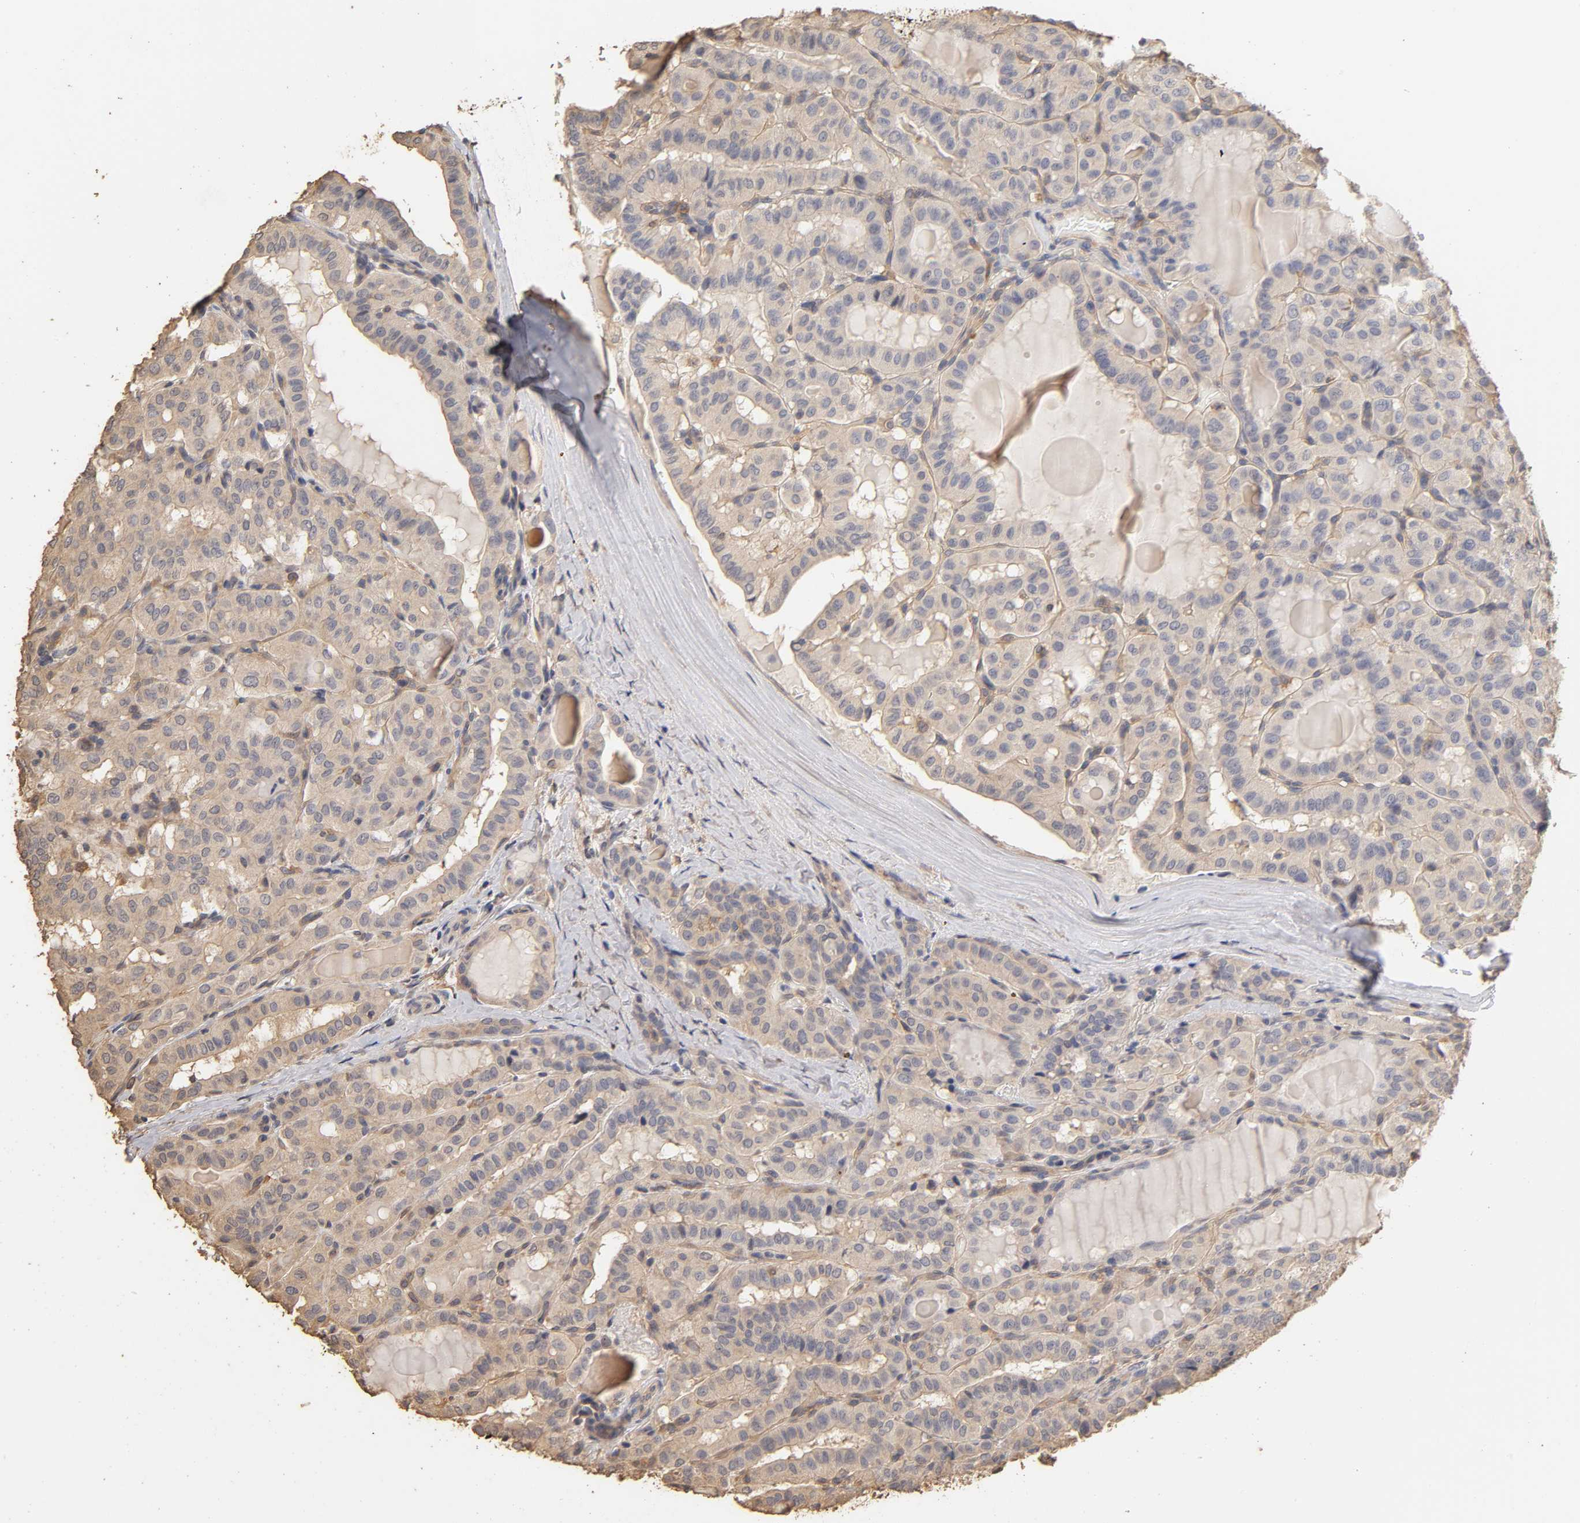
{"staining": {"intensity": "weak", "quantity": "<25%", "location": "cytoplasmic/membranous"}, "tissue": "thyroid cancer", "cell_type": "Tumor cells", "image_type": "cancer", "snomed": [{"axis": "morphology", "description": "Papillary adenocarcinoma, NOS"}, {"axis": "topography", "description": "Thyroid gland"}], "caption": "IHC histopathology image of neoplastic tissue: human thyroid cancer stained with DAB (3,3'-diaminobenzidine) exhibits no significant protein staining in tumor cells. The staining was performed using DAB (3,3'-diaminobenzidine) to visualize the protein expression in brown, while the nuclei were stained in blue with hematoxylin (Magnification: 20x).", "gene": "VSIG4", "patient": {"sex": "male", "age": 77}}